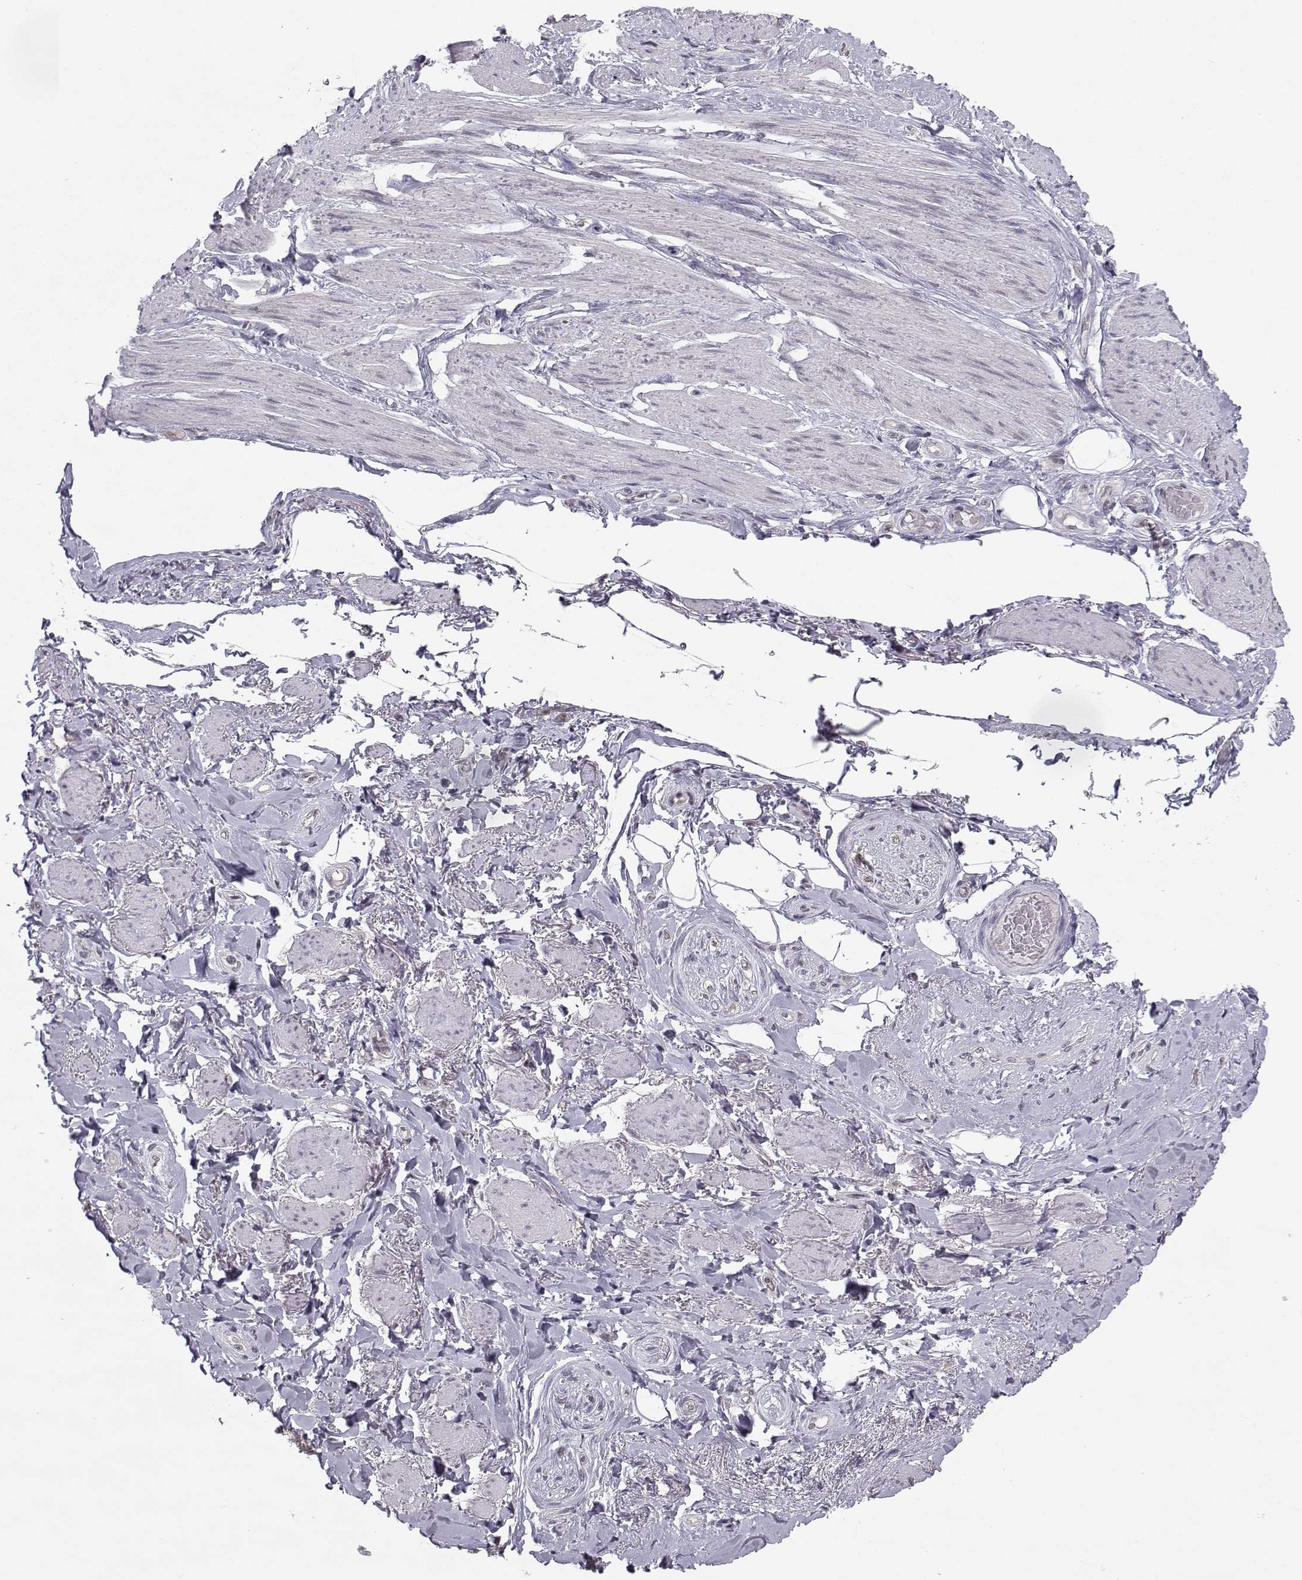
{"staining": {"intensity": "negative", "quantity": "none", "location": "none"}, "tissue": "adipose tissue", "cell_type": "Adipocytes", "image_type": "normal", "snomed": [{"axis": "morphology", "description": "Normal tissue, NOS"}, {"axis": "topography", "description": "Skeletal muscle"}, {"axis": "topography", "description": "Anal"}, {"axis": "topography", "description": "Peripheral nerve tissue"}], "caption": "Micrograph shows no protein staining in adipocytes of unremarkable adipose tissue.", "gene": "KIF13B", "patient": {"sex": "male", "age": 53}}